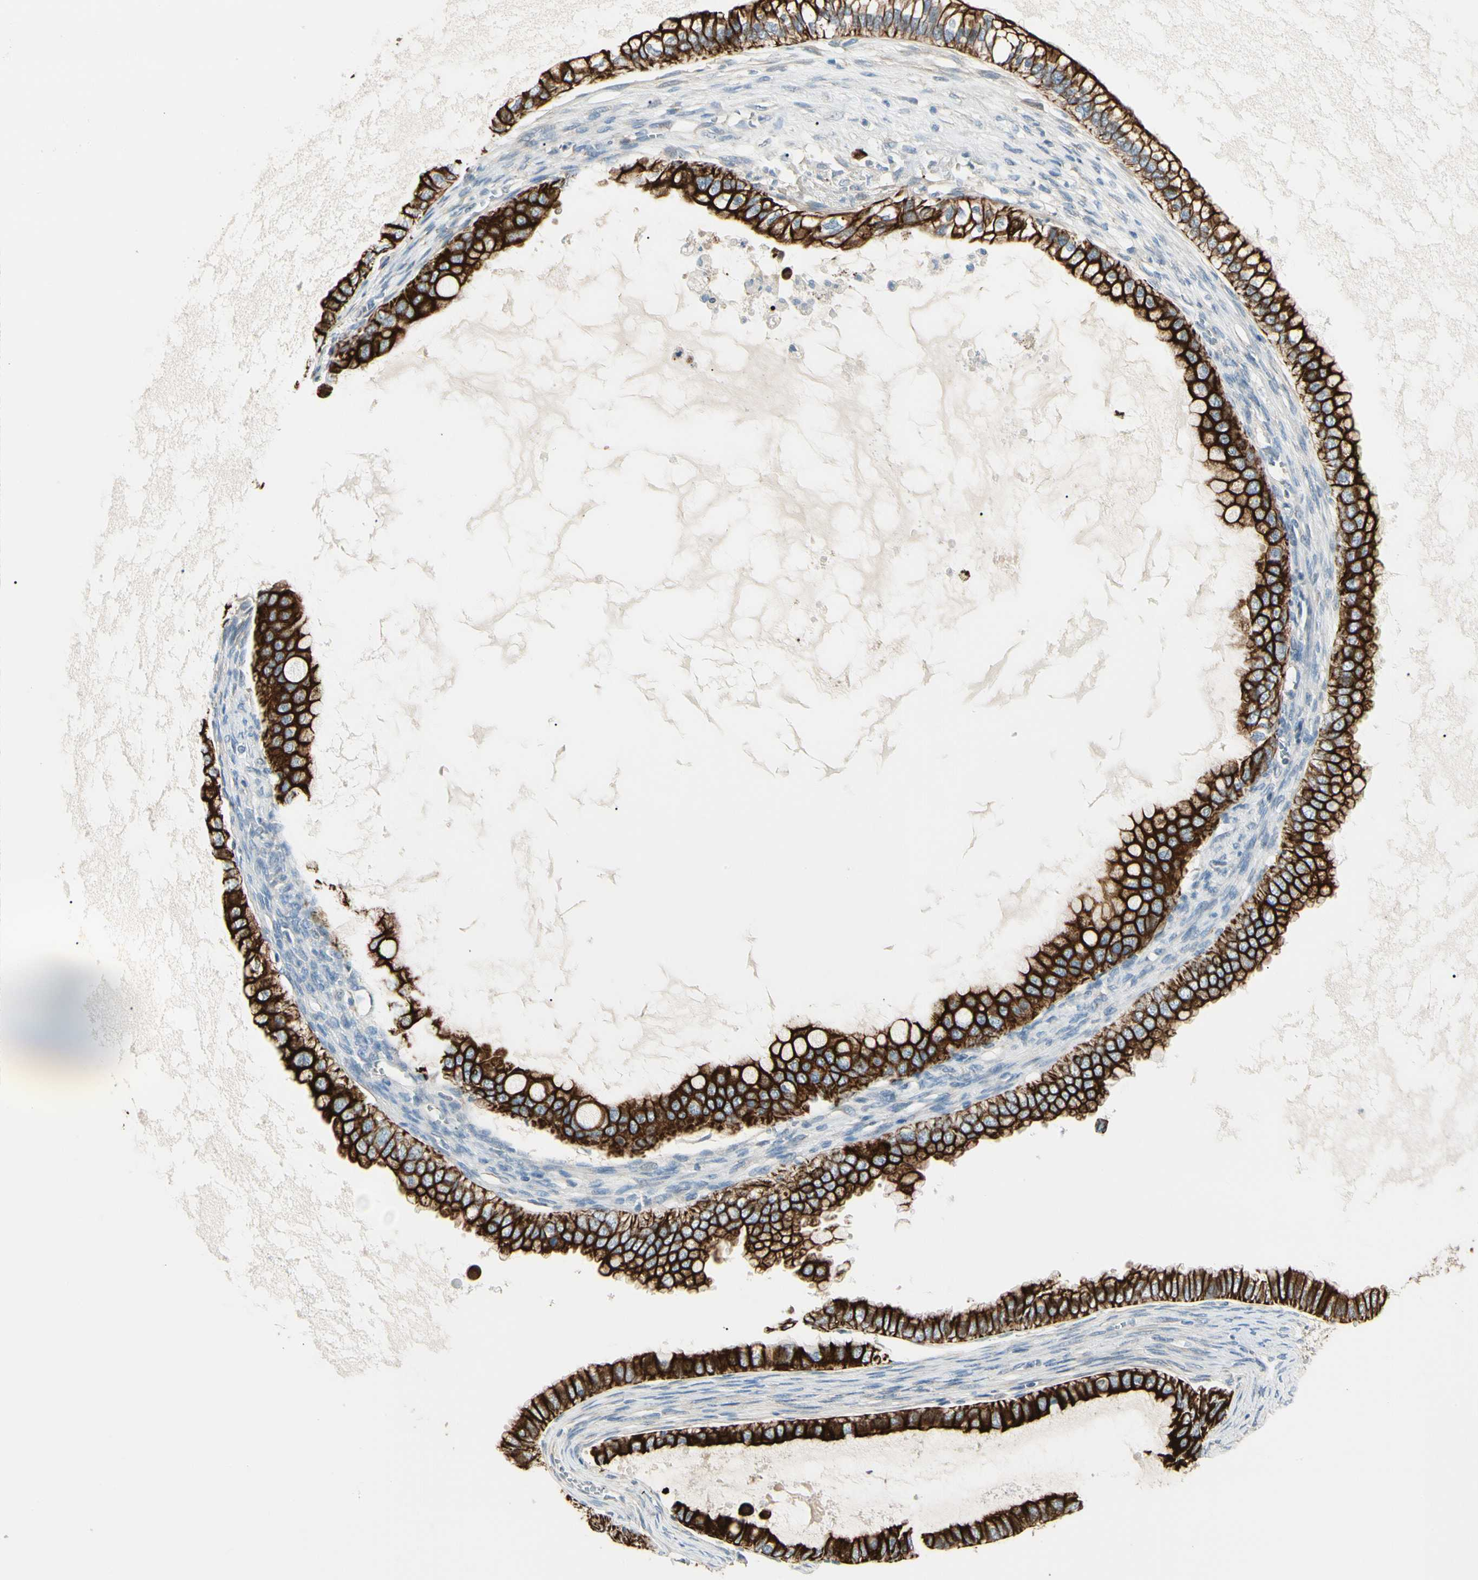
{"staining": {"intensity": "strong", "quantity": ">75%", "location": "cytoplasmic/membranous"}, "tissue": "ovarian cancer", "cell_type": "Tumor cells", "image_type": "cancer", "snomed": [{"axis": "morphology", "description": "Cystadenocarcinoma, mucinous, NOS"}, {"axis": "topography", "description": "Ovary"}], "caption": "A micrograph of ovarian mucinous cystadenocarcinoma stained for a protein demonstrates strong cytoplasmic/membranous brown staining in tumor cells.", "gene": "DUSP12", "patient": {"sex": "female", "age": 80}}